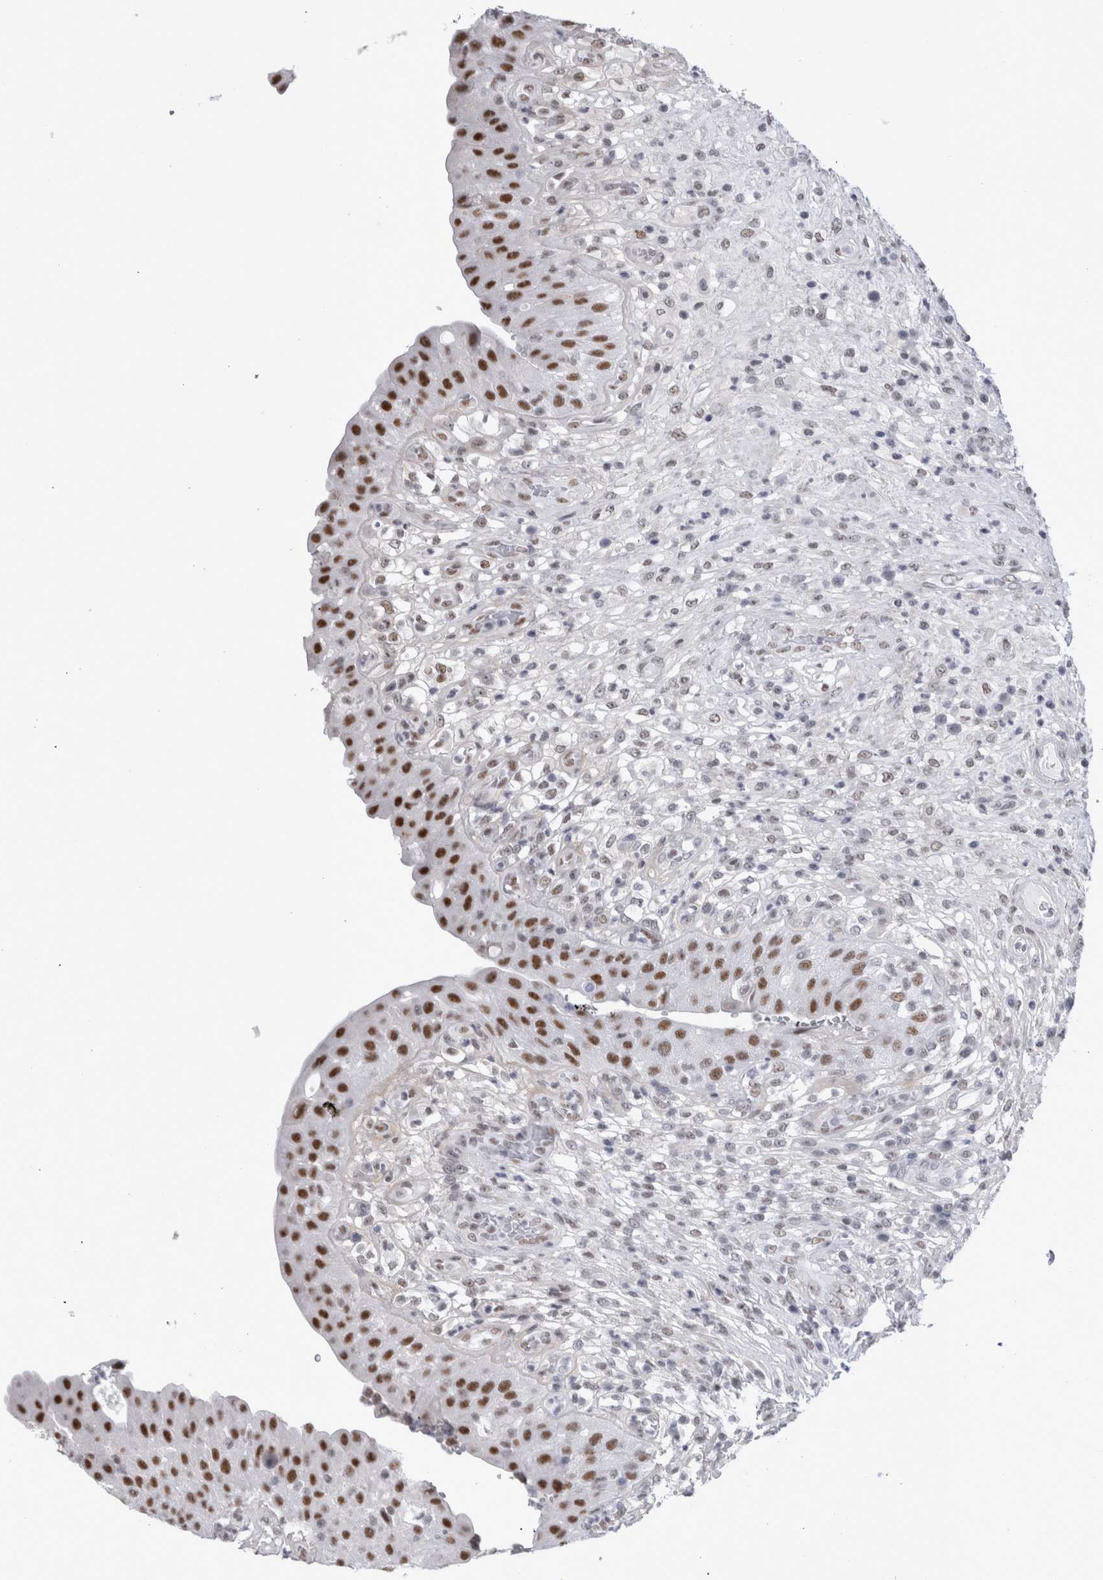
{"staining": {"intensity": "strong", "quantity": ">75%", "location": "nuclear"}, "tissue": "urinary bladder", "cell_type": "Urothelial cells", "image_type": "normal", "snomed": [{"axis": "morphology", "description": "Normal tissue, NOS"}, {"axis": "topography", "description": "Urinary bladder"}], "caption": "Immunohistochemical staining of normal urinary bladder exhibits >75% levels of strong nuclear protein expression in approximately >75% of urothelial cells. (IHC, brightfield microscopy, high magnification).", "gene": "API5", "patient": {"sex": "female", "age": 62}}